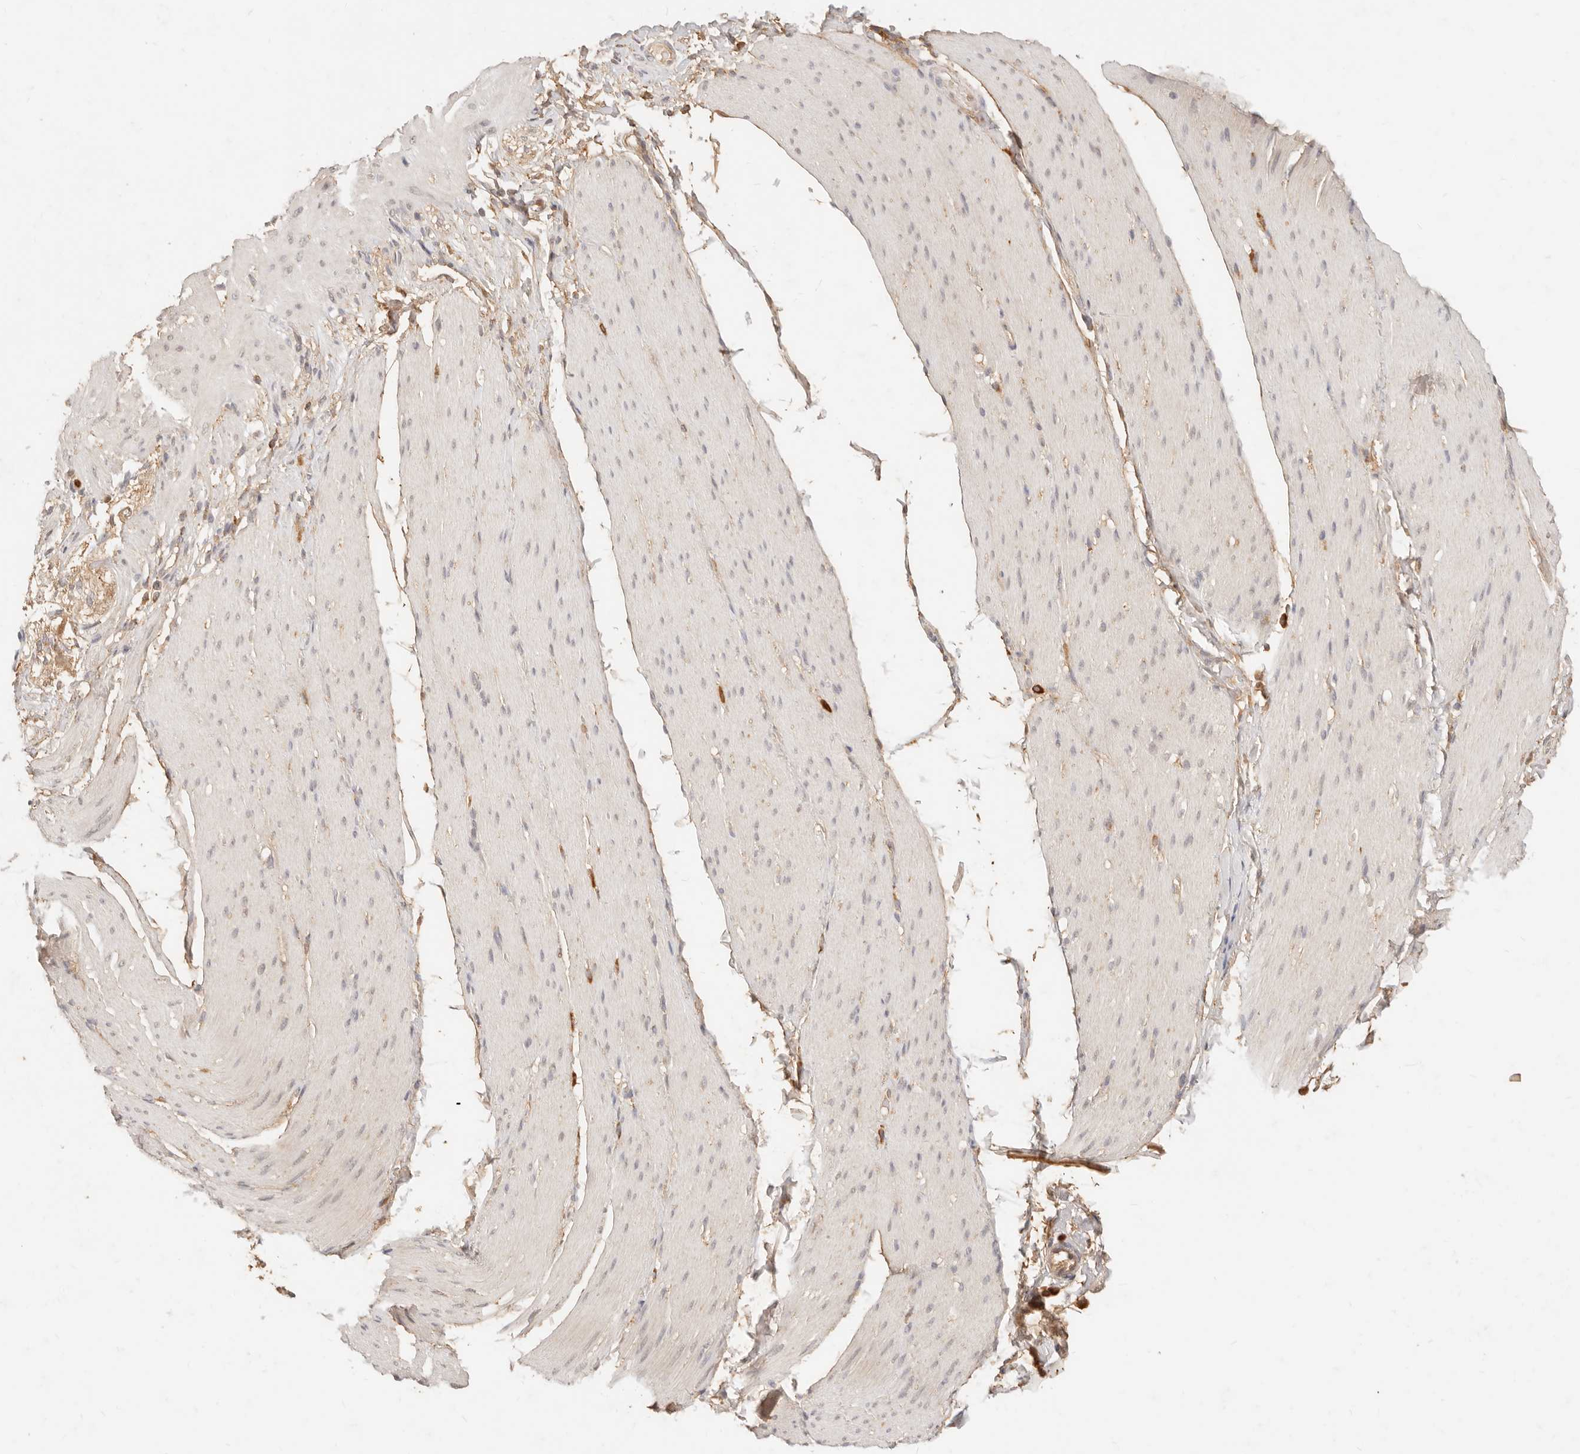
{"staining": {"intensity": "negative", "quantity": "none", "location": "none"}, "tissue": "smooth muscle", "cell_type": "Smooth muscle cells", "image_type": "normal", "snomed": [{"axis": "morphology", "description": "Normal tissue, NOS"}, {"axis": "topography", "description": "Smooth muscle"}, {"axis": "topography", "description": "Small intestine"}], "caption": "Immunohistochemistry micrograph of unremarkable smooth muscle stained for a protein (brown), which reveals no staining in smooth muscle cells.", "gene": "TMTC2", "patient": {"sex": "female", "age": 84}}